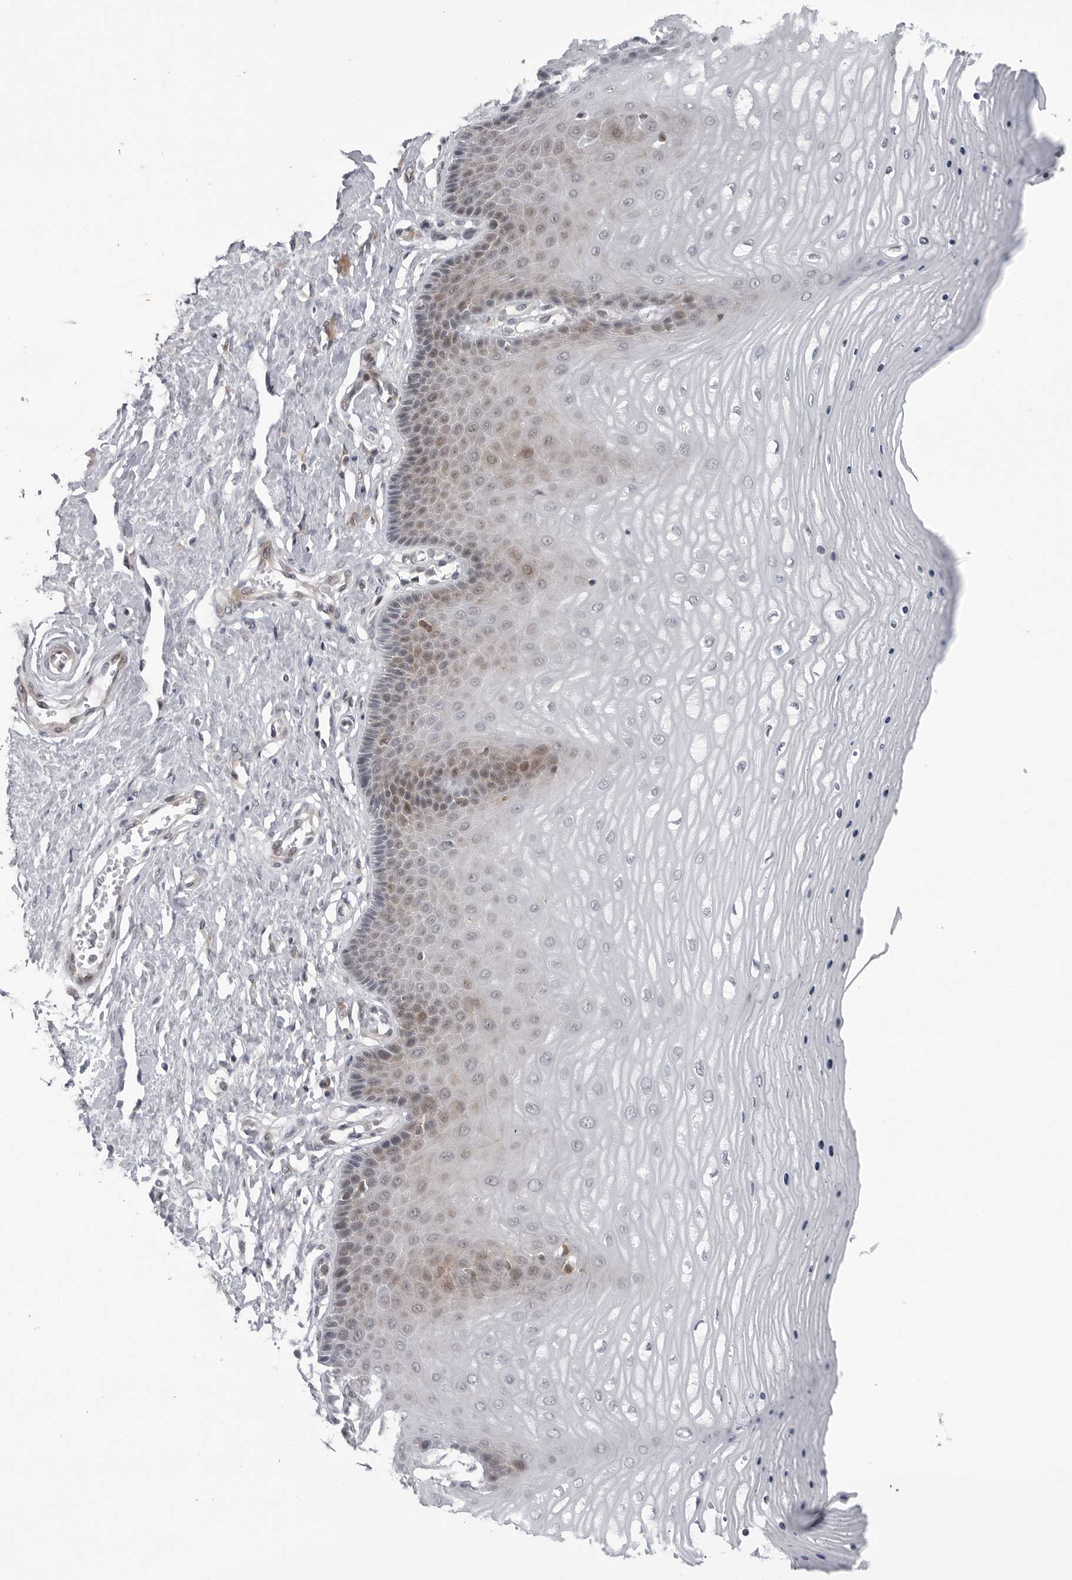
{"staining": {"intensity": "strong", "quantity": "<25%", "location": "cytoplasmic/membranous"}, "tissue": "cervix", "cell_type": "Glandular cells", "image_type": "normal", "snomed": [{"axis": "morphology", "description": "Normal tissue, NOS"}, {"axis": "topography", "description": "Cervix"}], "caption": "Benign cervix reveals strong cytoplasmic/membranous positivity in about <25% of glandular cells, visualized by immunohistochemistry.", "gene": "ADAMTS5", "patient": {"sex": "female", "age": 55}}